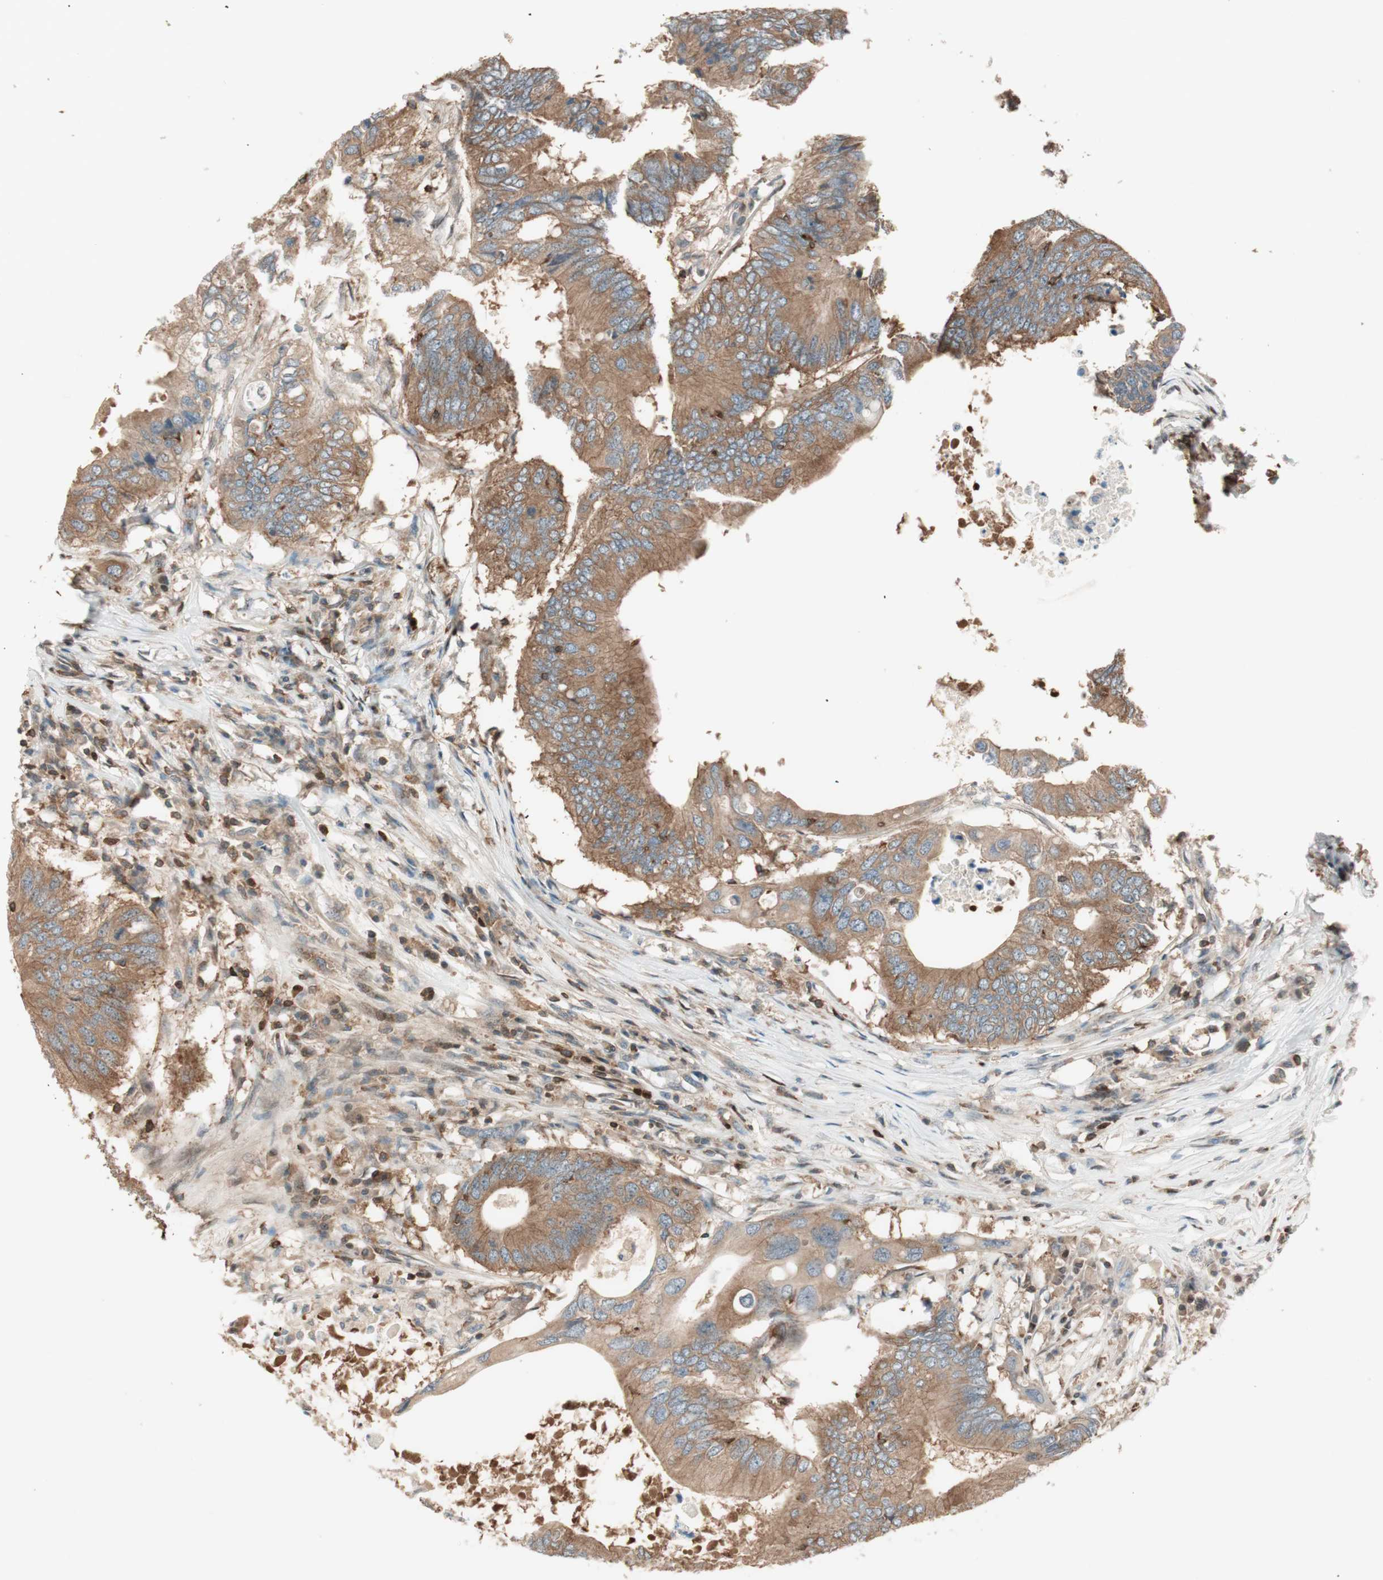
{"staining": {"intensity": "moderate", "quantity": ">75%", "location": "cytoplasmic/membranous"}, "tissue": "colorectal cancer", "cell_type": "Tumor cells", "image_type": "cancer", "snomed": [{"axis": "morphology", "description": "Adenocarcinoma, NOS"}, {"axis": "topography", "description": "Colon"}], "caption": "About >75% of tumor cells in human adenocarcinoma (colorectal) demonstrate moderate cytoplasmic/membranous protein positivity as visualized by brown immunohistochemical staining.", "gene": "BIN1", "patient": {"sex": "male", "age": 71}}